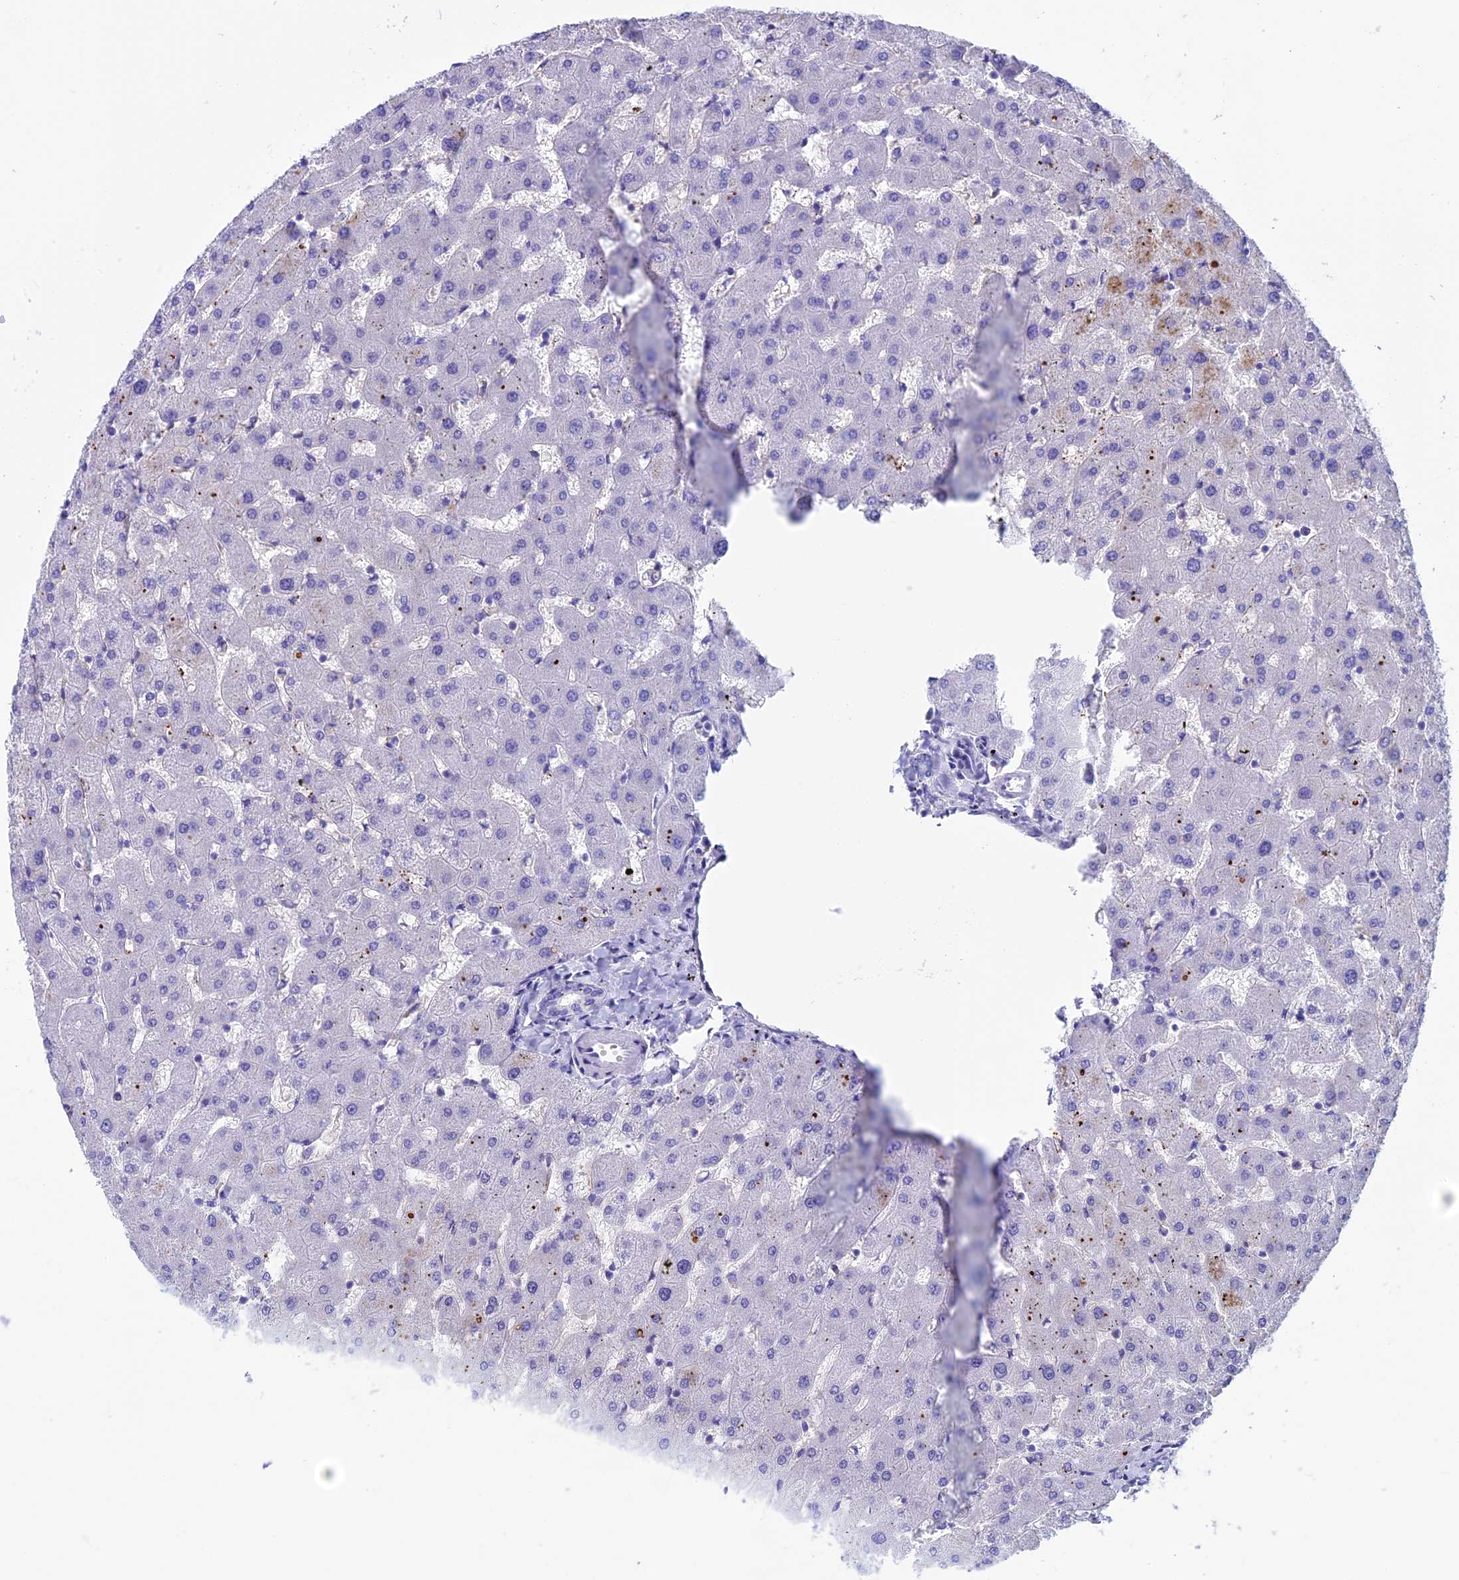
{"staining": {"intensity": "negative", "quantity": "none", "location": "none"}, "tissue": "liver", "cell_type": "Cholangiocytes", "image_type": "normal", "snomed": [{"axis": "morphology", "description": "Normal tissue, NOS"}, {"axis": "topography", "description": "Liver"}], "caption": "The micrograph displays no significant expression in cholangiocytes of liver.", "gene": "IGSF6", "patient": {"sex": "female", "age": 63}}